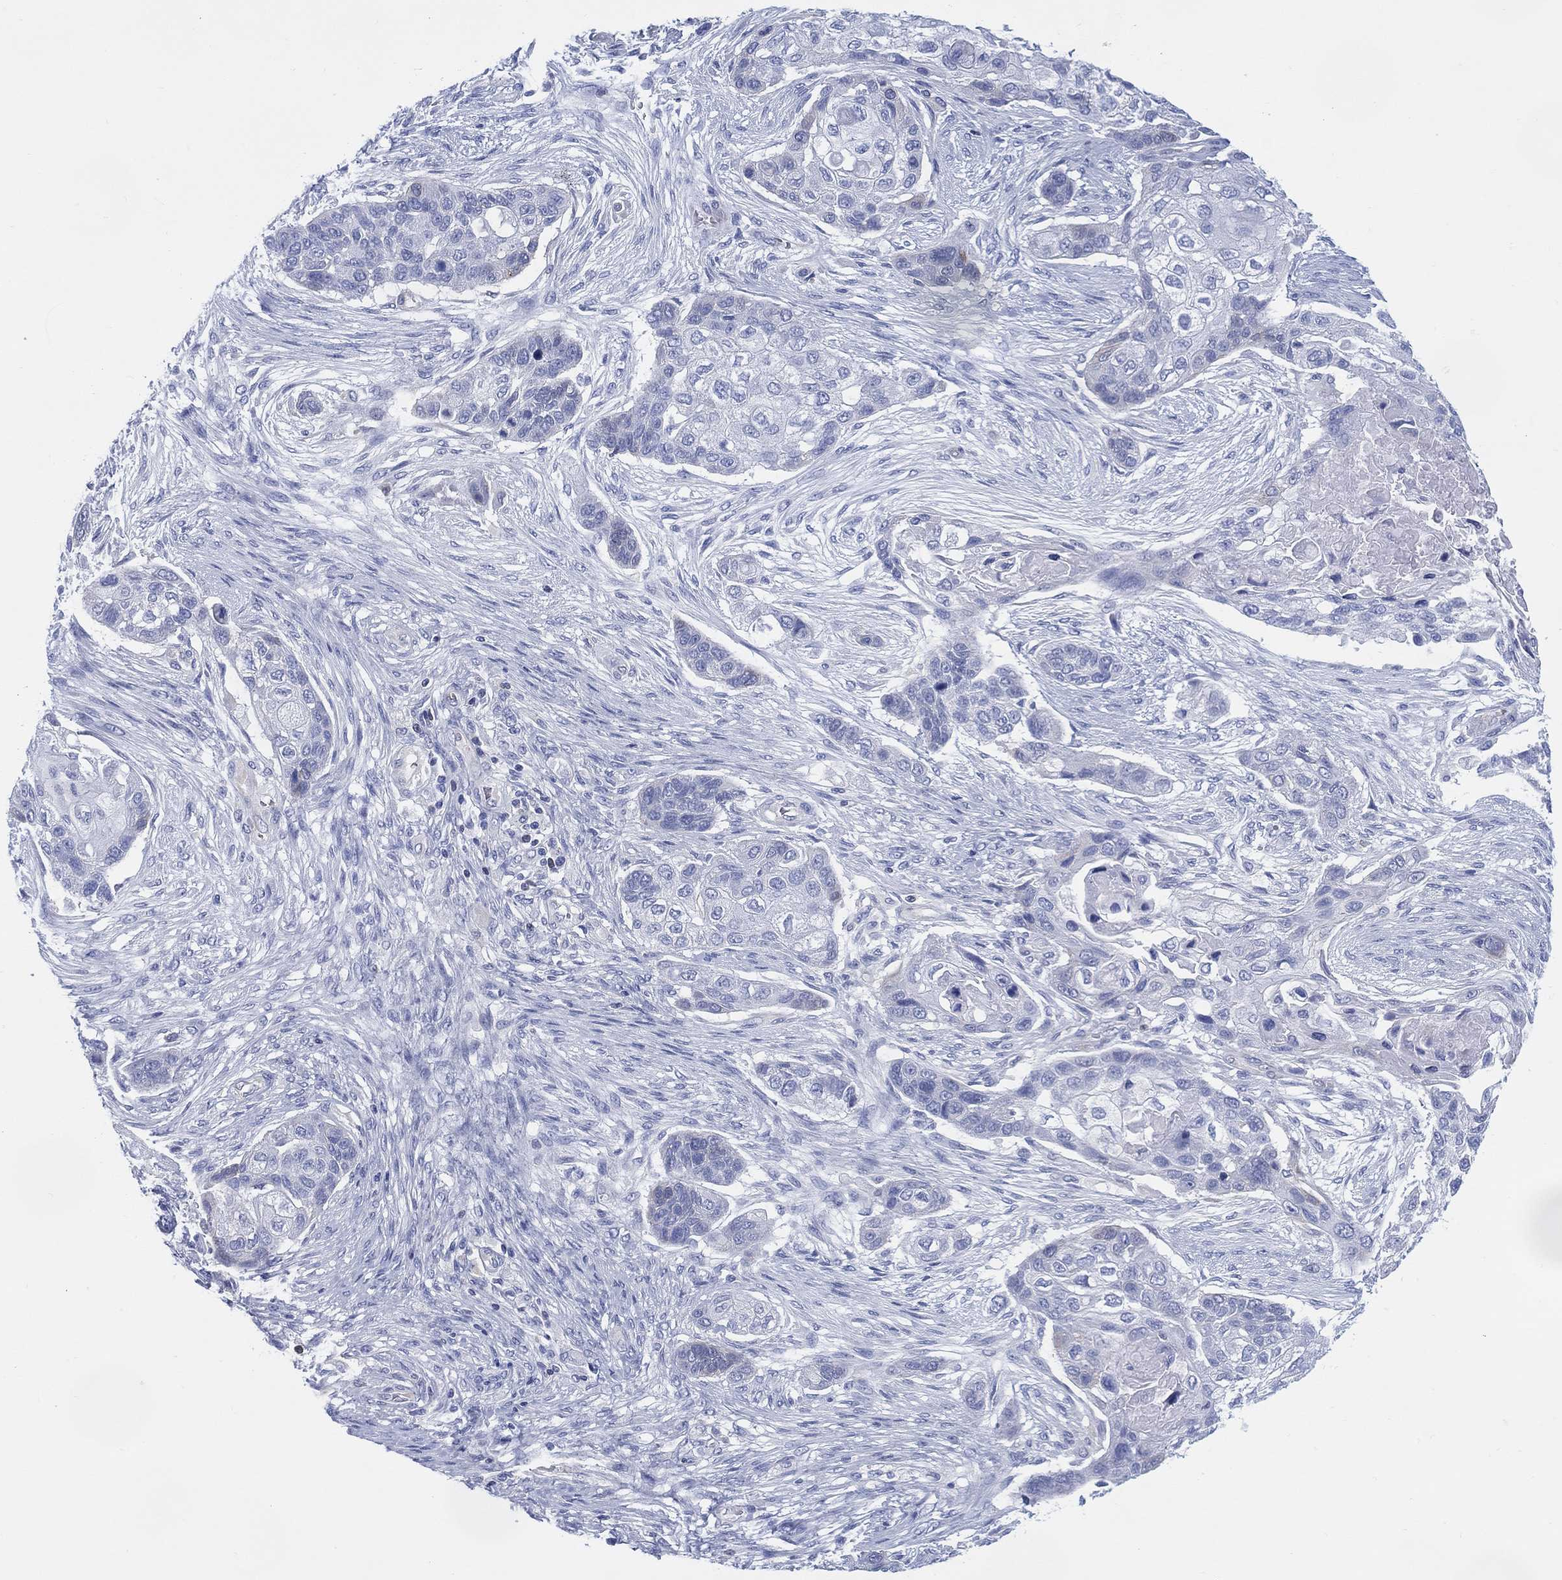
{"staining": {"intensity": "negative", "quantity": "none", "location": "none"}, "tissue": "lung cancer", "cell_type": "Tumor cells", "image_type": "cancer", "snomed": [{"axis": "morphology", "description": "Squamous cell carcinoma, NOS"}, {"axis": "topography", "description": "Lung"}], "caption": "Tumor cells show no significant protein expression in lung cancer (squamous cell carcinoma). Nuclei are stained in blue.", "gene": "DDI1", "patient": {"sex": "male", "age": 69}}